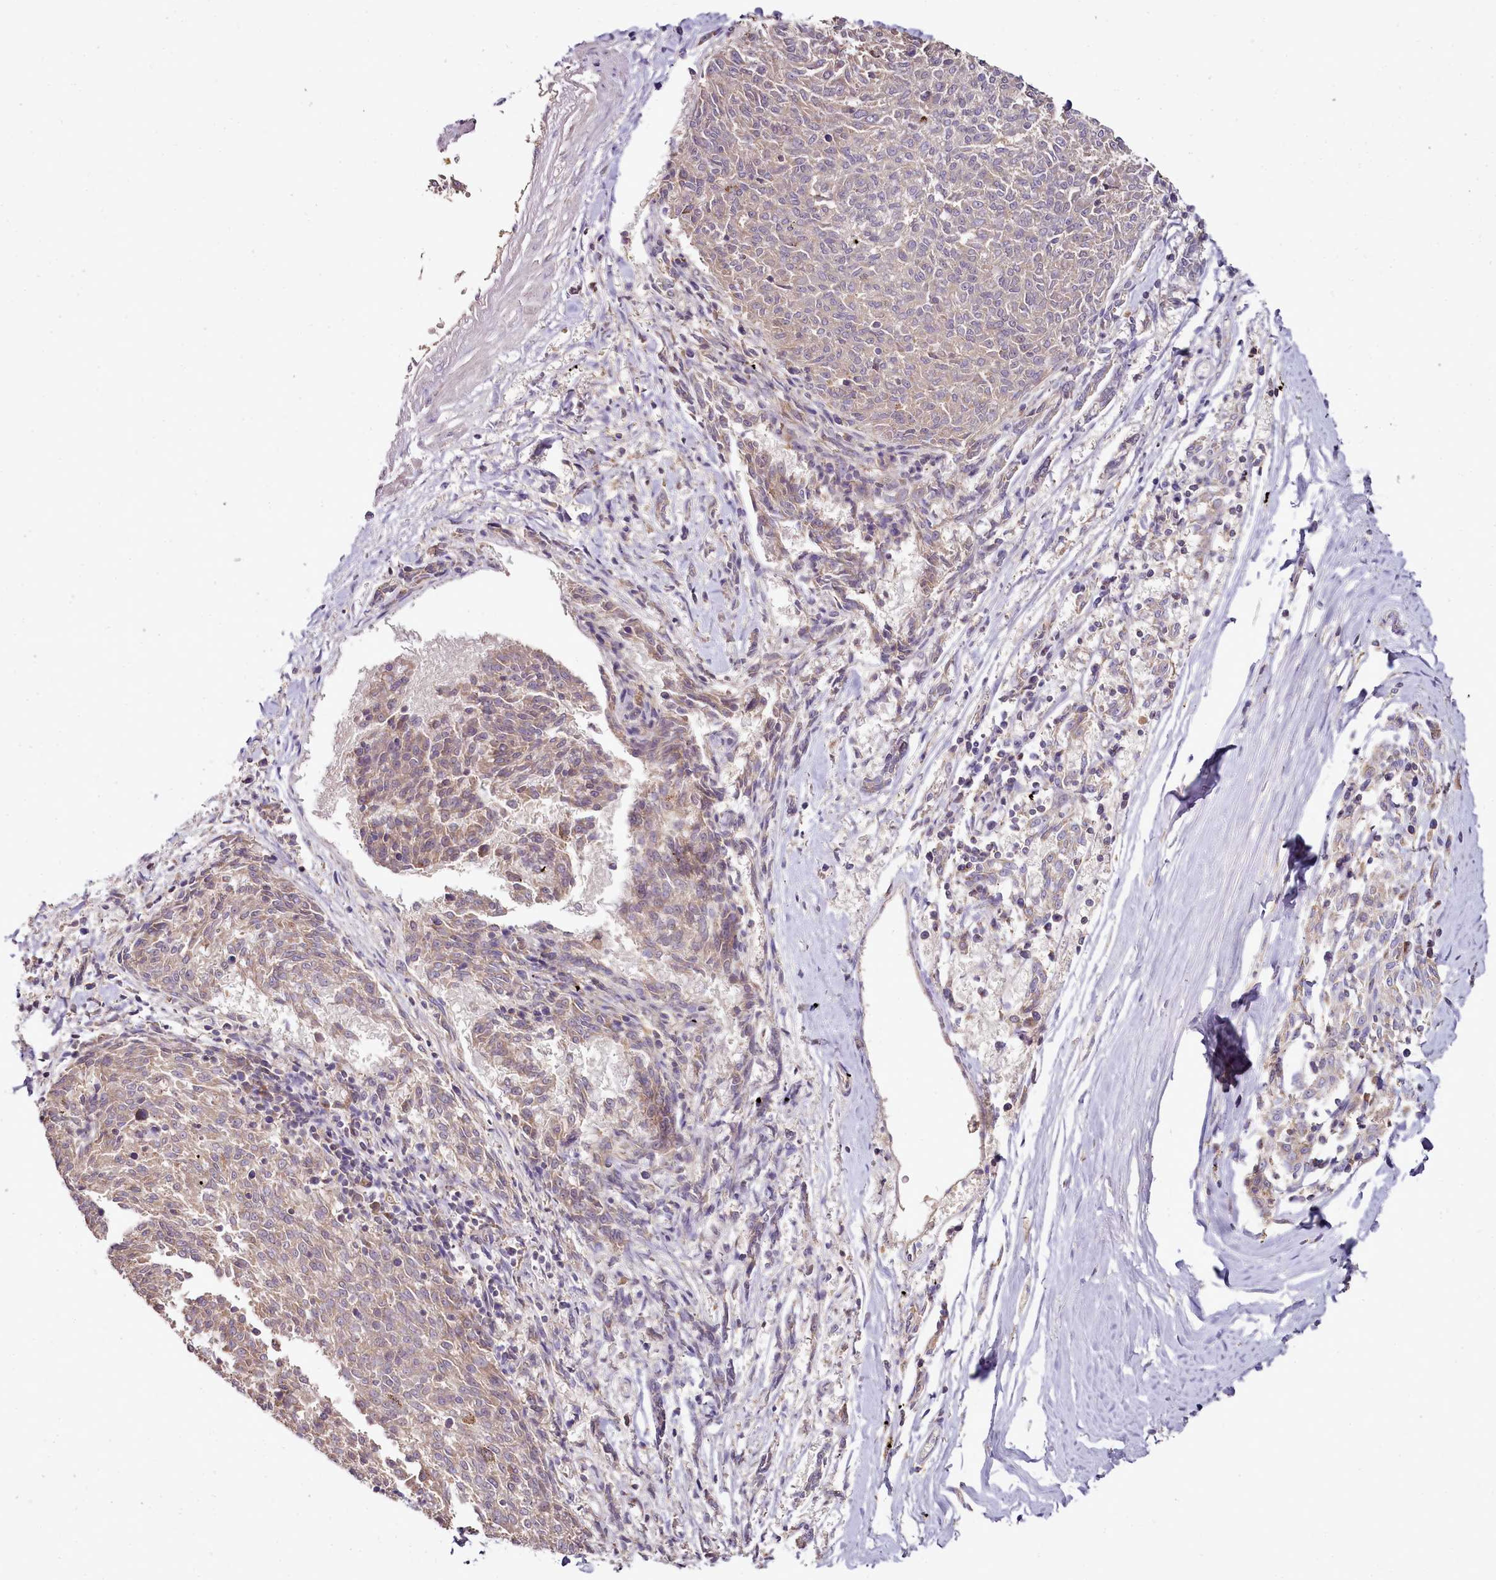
{"staining": {"intensity": "weak", "quantity": ">75%", "location": "cytoplasmic/membranous"}, "tissue": "melanoma", "cell_type": "Tumor cells", "image_type": "cancer", "snomed": [{"axis": "morphology", "description": "Malignant melanoma, NOS"}, {"axis": "topography", "description": "Skin"}], "caption": "Melanoma was stained to show a protein in brown. There is low levels of weak cytoplasmic/membranous expression in about >75% of tumor cells. Using DAB (brown) and hematoxylin (blue) stains, captured at high magnification using brightfield microscopy.", "gene": "ACSS1", "patient": {"sex": "female", "age": 72}}